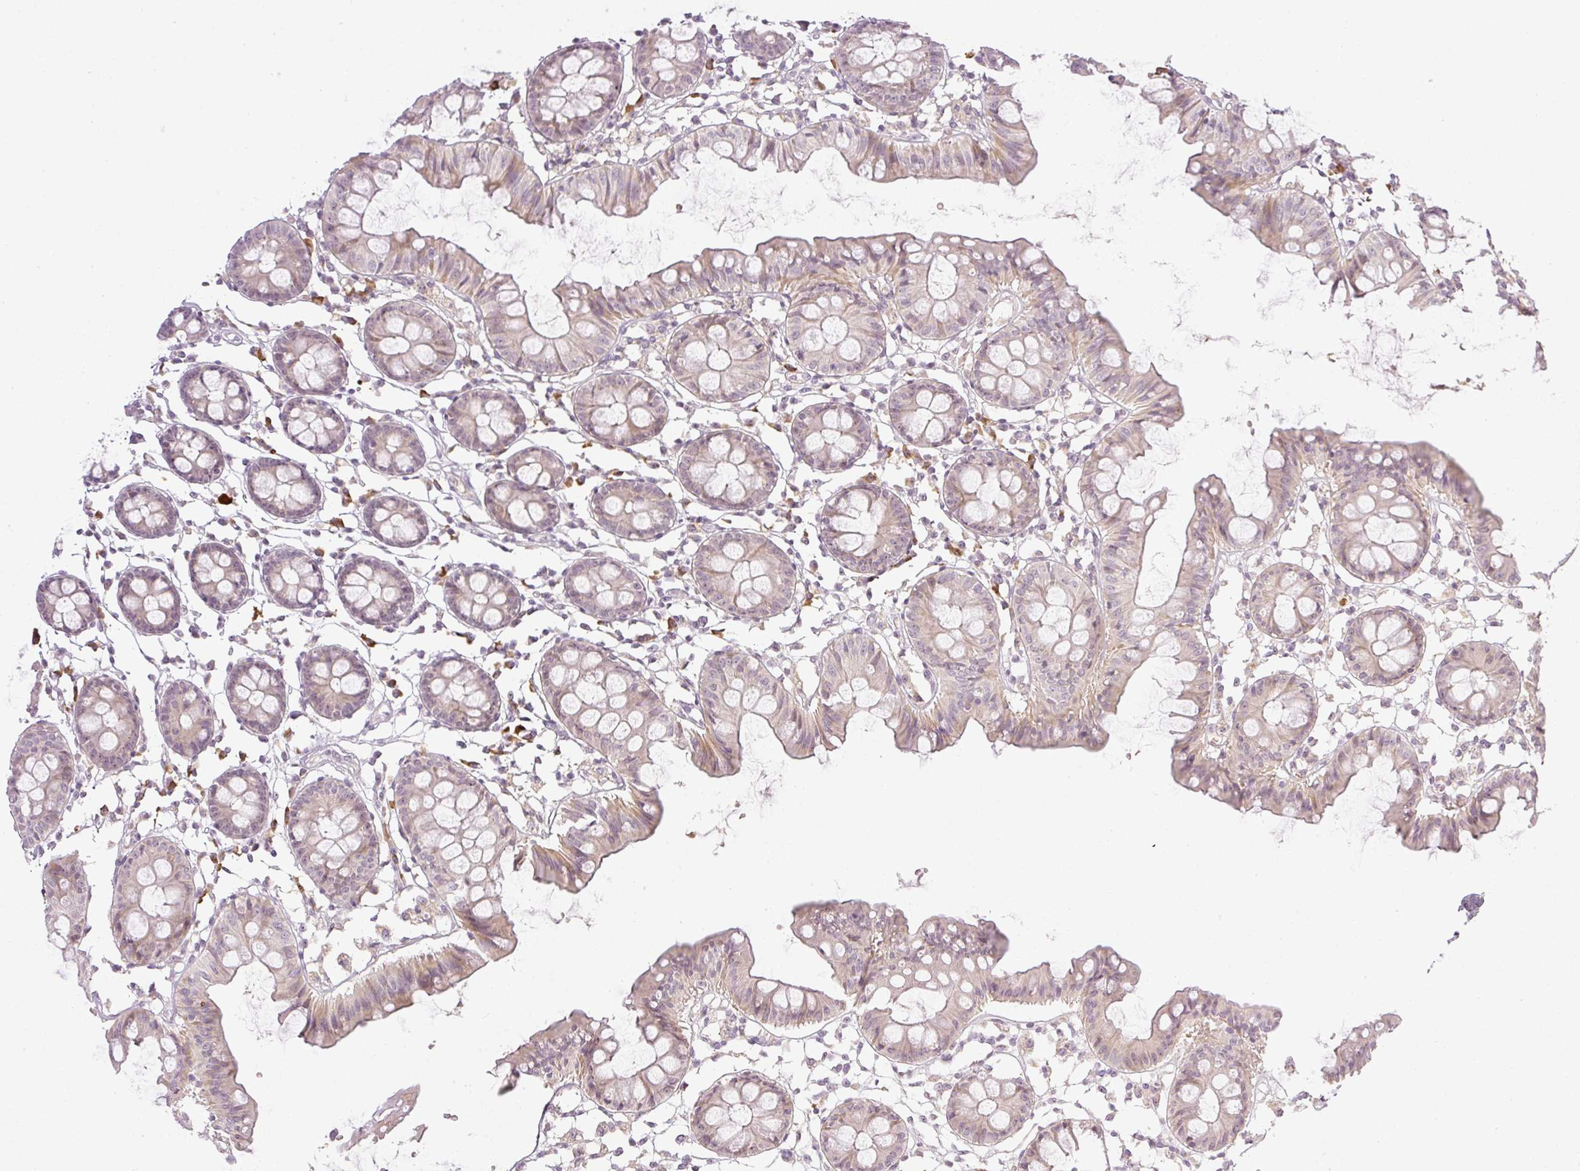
{"staining": {"intensity": "negative", "quantity": "none", "location": "none"}, "tissue": "colon", "cell_type": "Endothelial cells", "image_type": "normal", "snomed": [{"axis": "morphology", "description": "Normal tissue, NOS"}, {"axis": "topography", "description": "Colon"}], "caption": "IHC of normal colon demonstrates no positivity in endothelial cells.", "gene": "AAR2", "patient": {"sex": "female", "age": 84}}